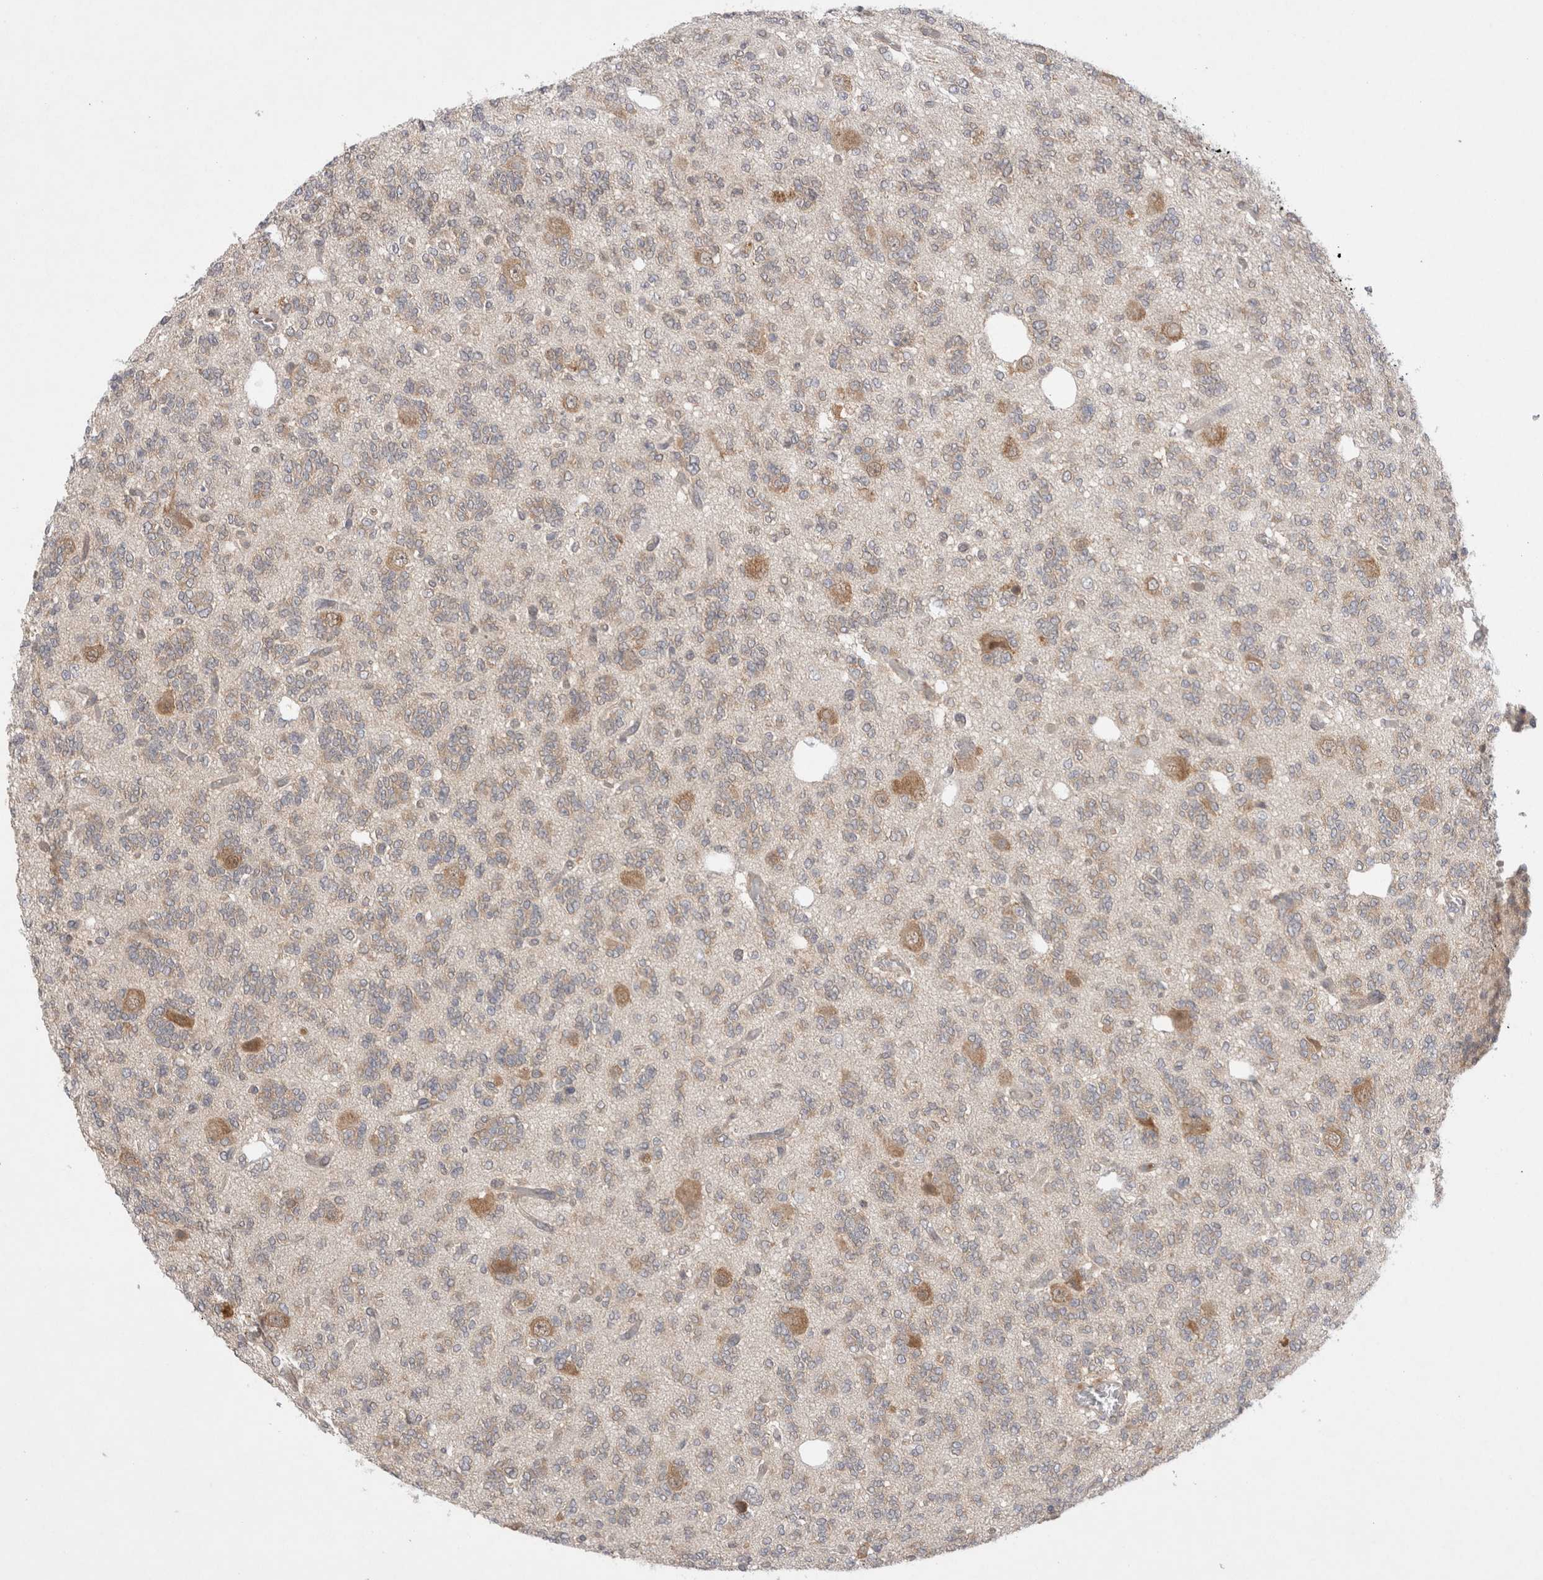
{"staining": {"intensity": "weak", "quantity": "<25%", "location": "cytoplasmic/membranous"}, "tissue": "glioma", "cell_type": "Tumor cells", "image_type": "cancer", "snomed": [{"axis": "morphology", "description": "Glioma, malignant, Low grade"}, {"axis": "topography", "description": "Brain"}], "caption": "Human malignant low-grade glioma stained for a protein using immunohistochemistry exhibits no expression in tumor cells.", "gene": "EIF3E", "patient": {"sex": "male", "age": 38}}